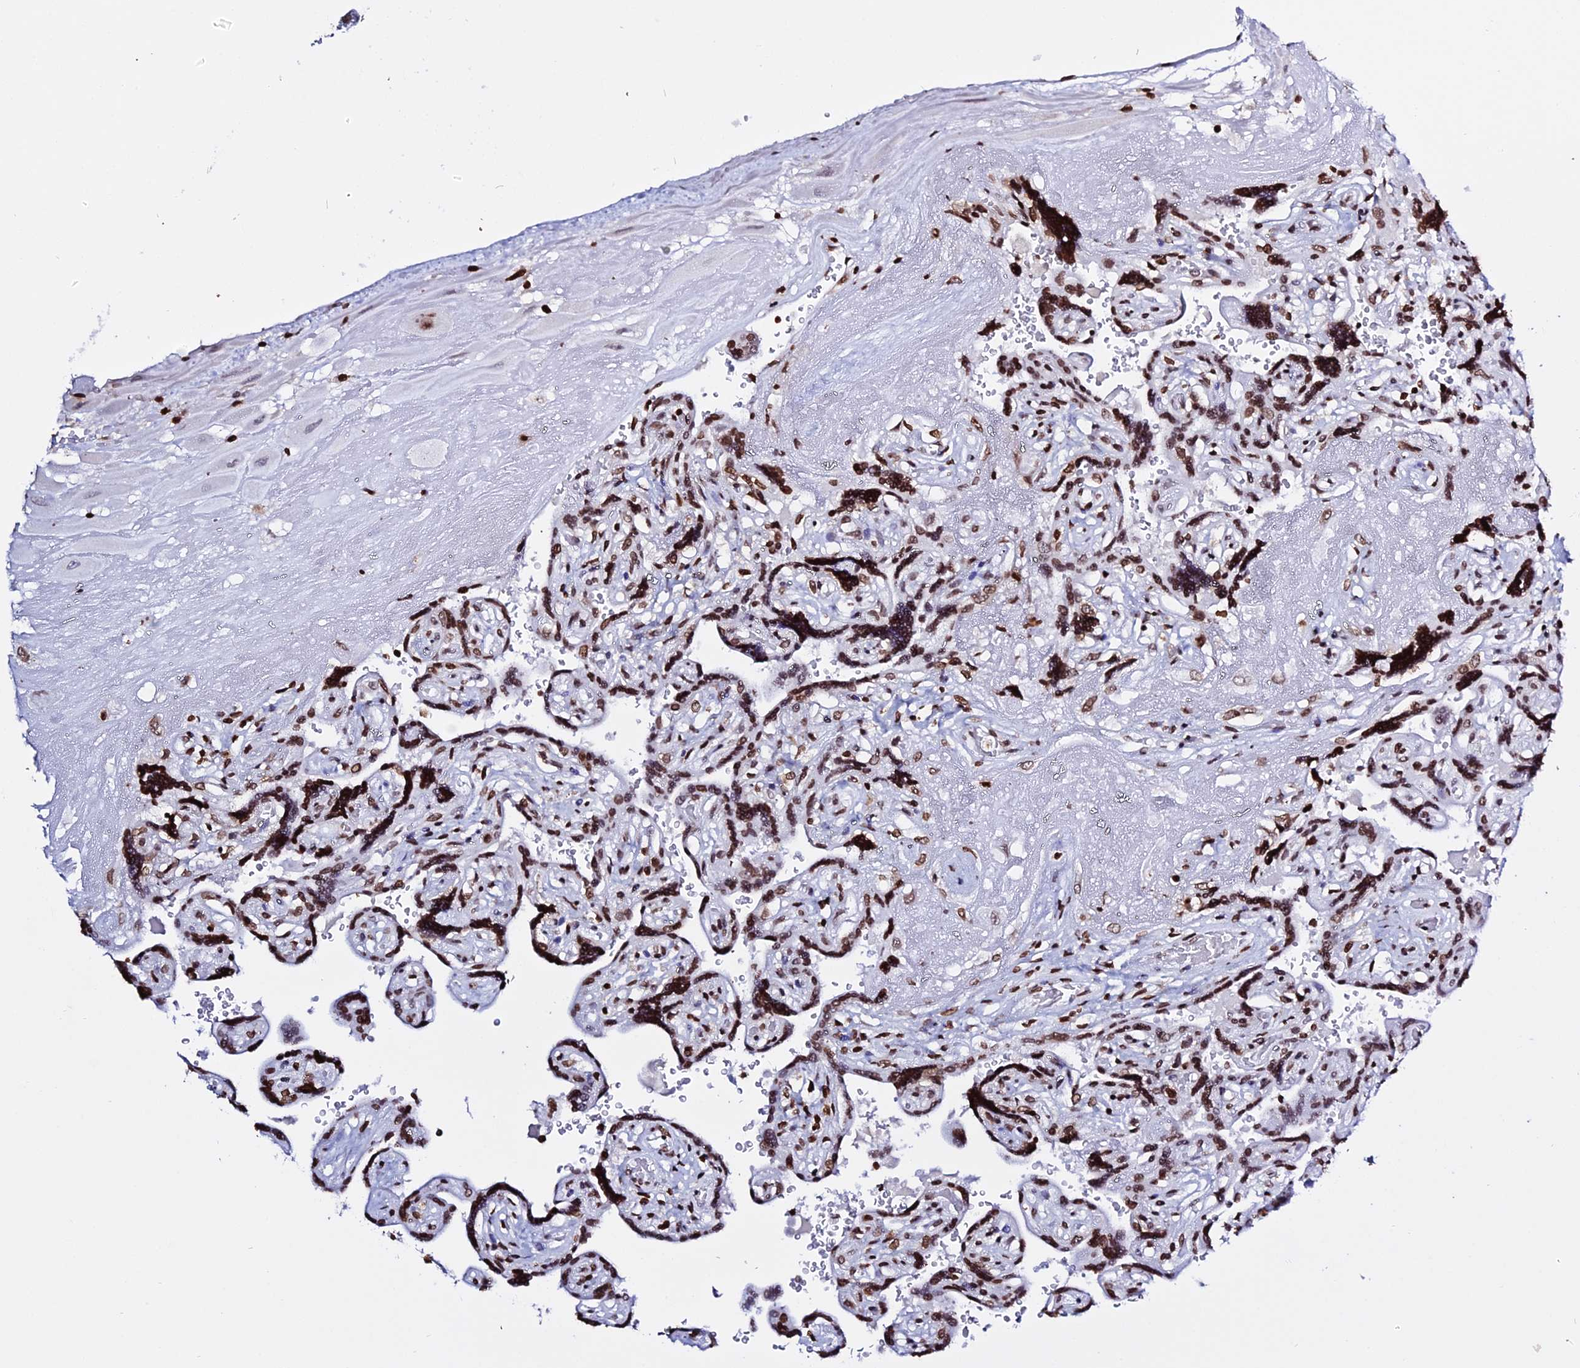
{"staining": {"intensity": "moderate", "quantity": "<25%", "location": "nuclear"}, "tissue": "placenta", "cell_type": "Decidual cells", "image_type": "normal", "snomed": [{"axis": "morphology", "description": "Normal tissue, NOS"}, {"axis": "topography", "description": "Placenta"}], "caption": "Moderate nuclear expression for a protein is identified in approximately <25% of decidual cells of unremarkable placenta using immunohistochemistry (IHC).", "gene": "ENSG00000282988", "patient": {"sex": "female", "age": 32}}